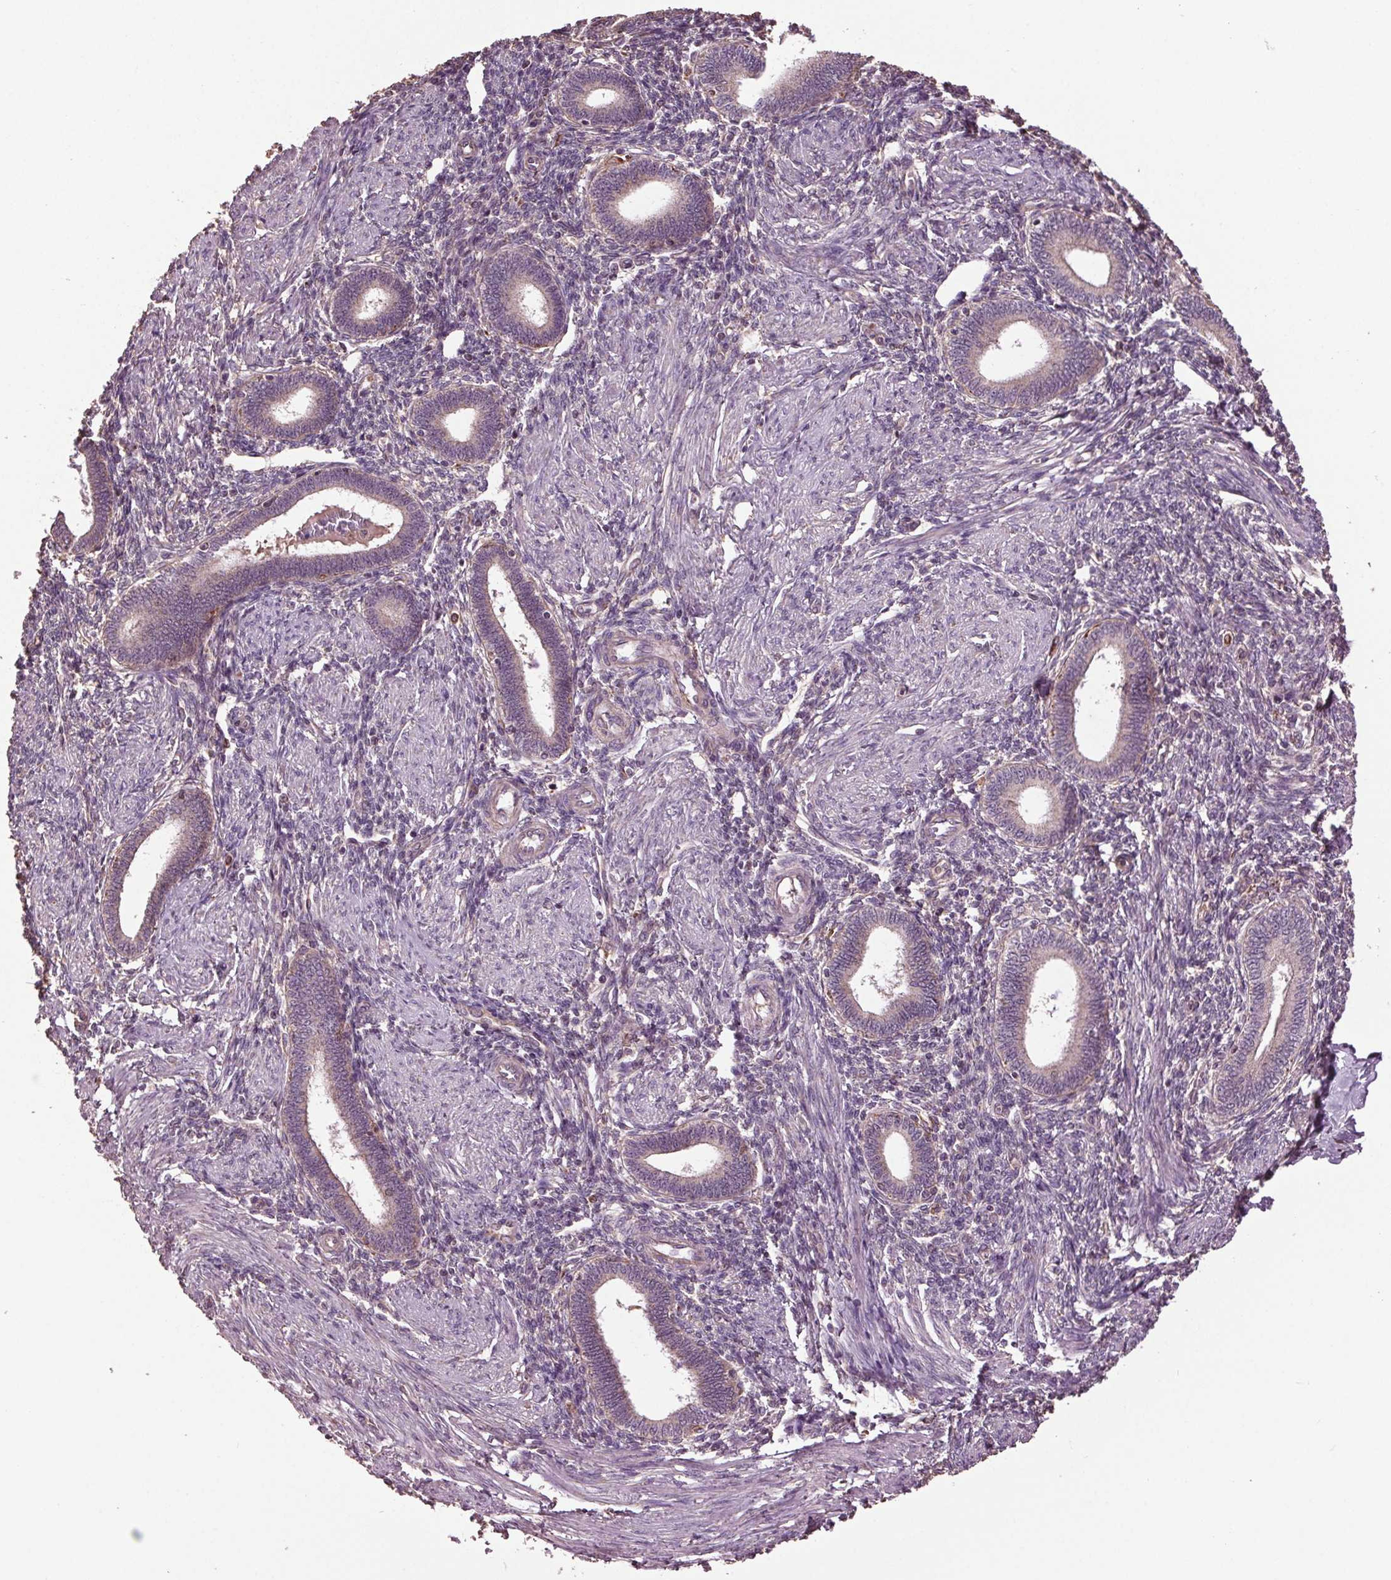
{"staining": {"intensity": "negative", "quantity": "none", "location": "none"}, "tissue": "endometrium", "cell_type": "Cells in endometrial stroma", "image_type": "normal", "snomed": [{"axis": "morphology", "description": "Normal tissue, NOS"}, {"axis": "topography", "description": "Endometrium"}], "caption": "Immunohistochemical staining of benign human endometrium demonstrates no significant positivity in cells in endometrial stroma.", "gene": "RNPEP", "patient": {"sex": "female", "age": 42}}